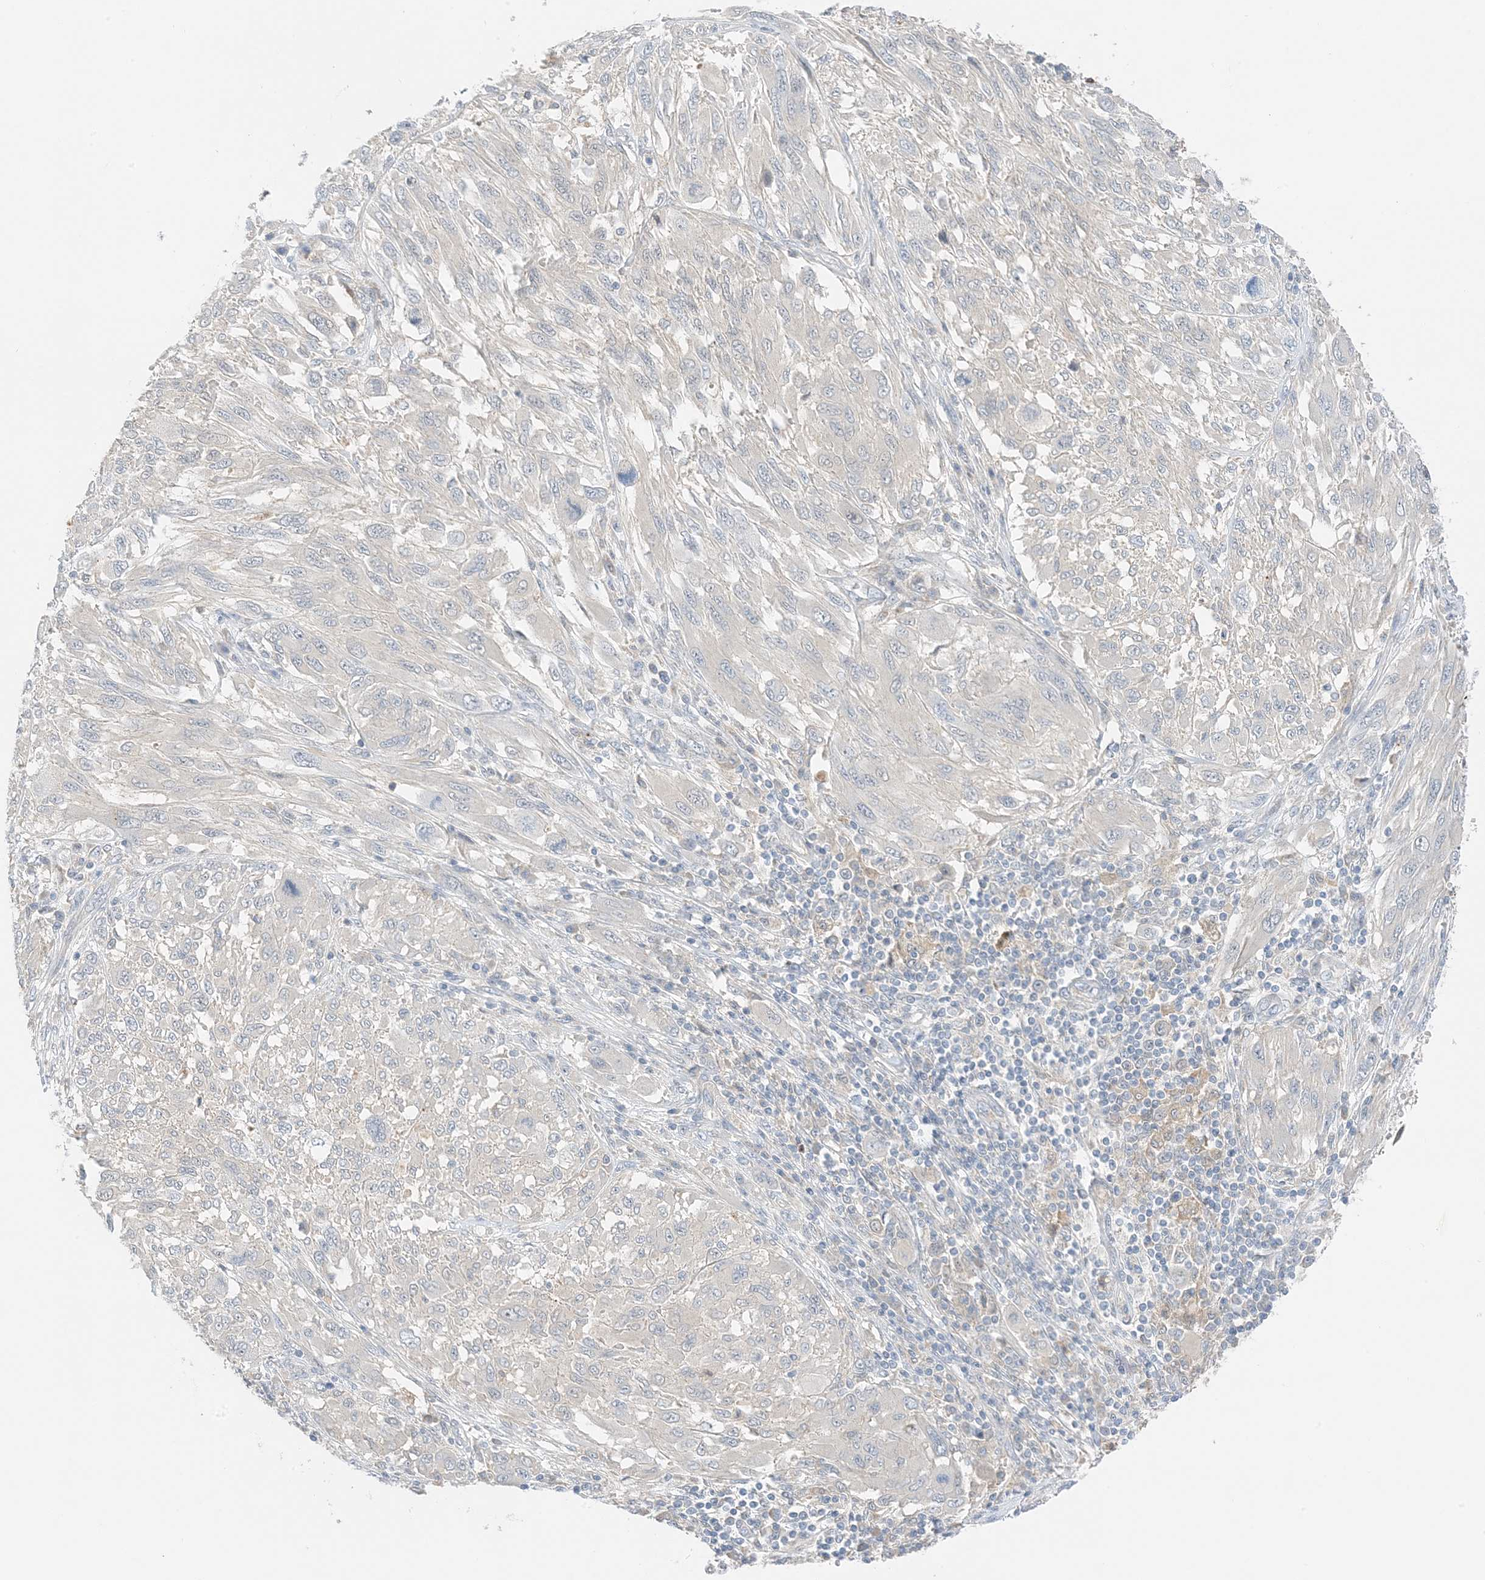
{"staining": {"intensity": "negative", "quantity": "none", "location": "none"}, "tissue": "melanoma", "cell_type": "Tumor cells", "image_type": "cancer", "snomed": [{"axis": "morphology", "description": "Malignant melanoma, NOS"}, {"axis": "topography", "description": "Skin"}], "caption": "This is an immunohistochemistry photomicrograph of human malignant melanoma. There is no staining in tumor cells.", "gene": "KIFBP", "patient": {"sex": "female", "age": 91}}